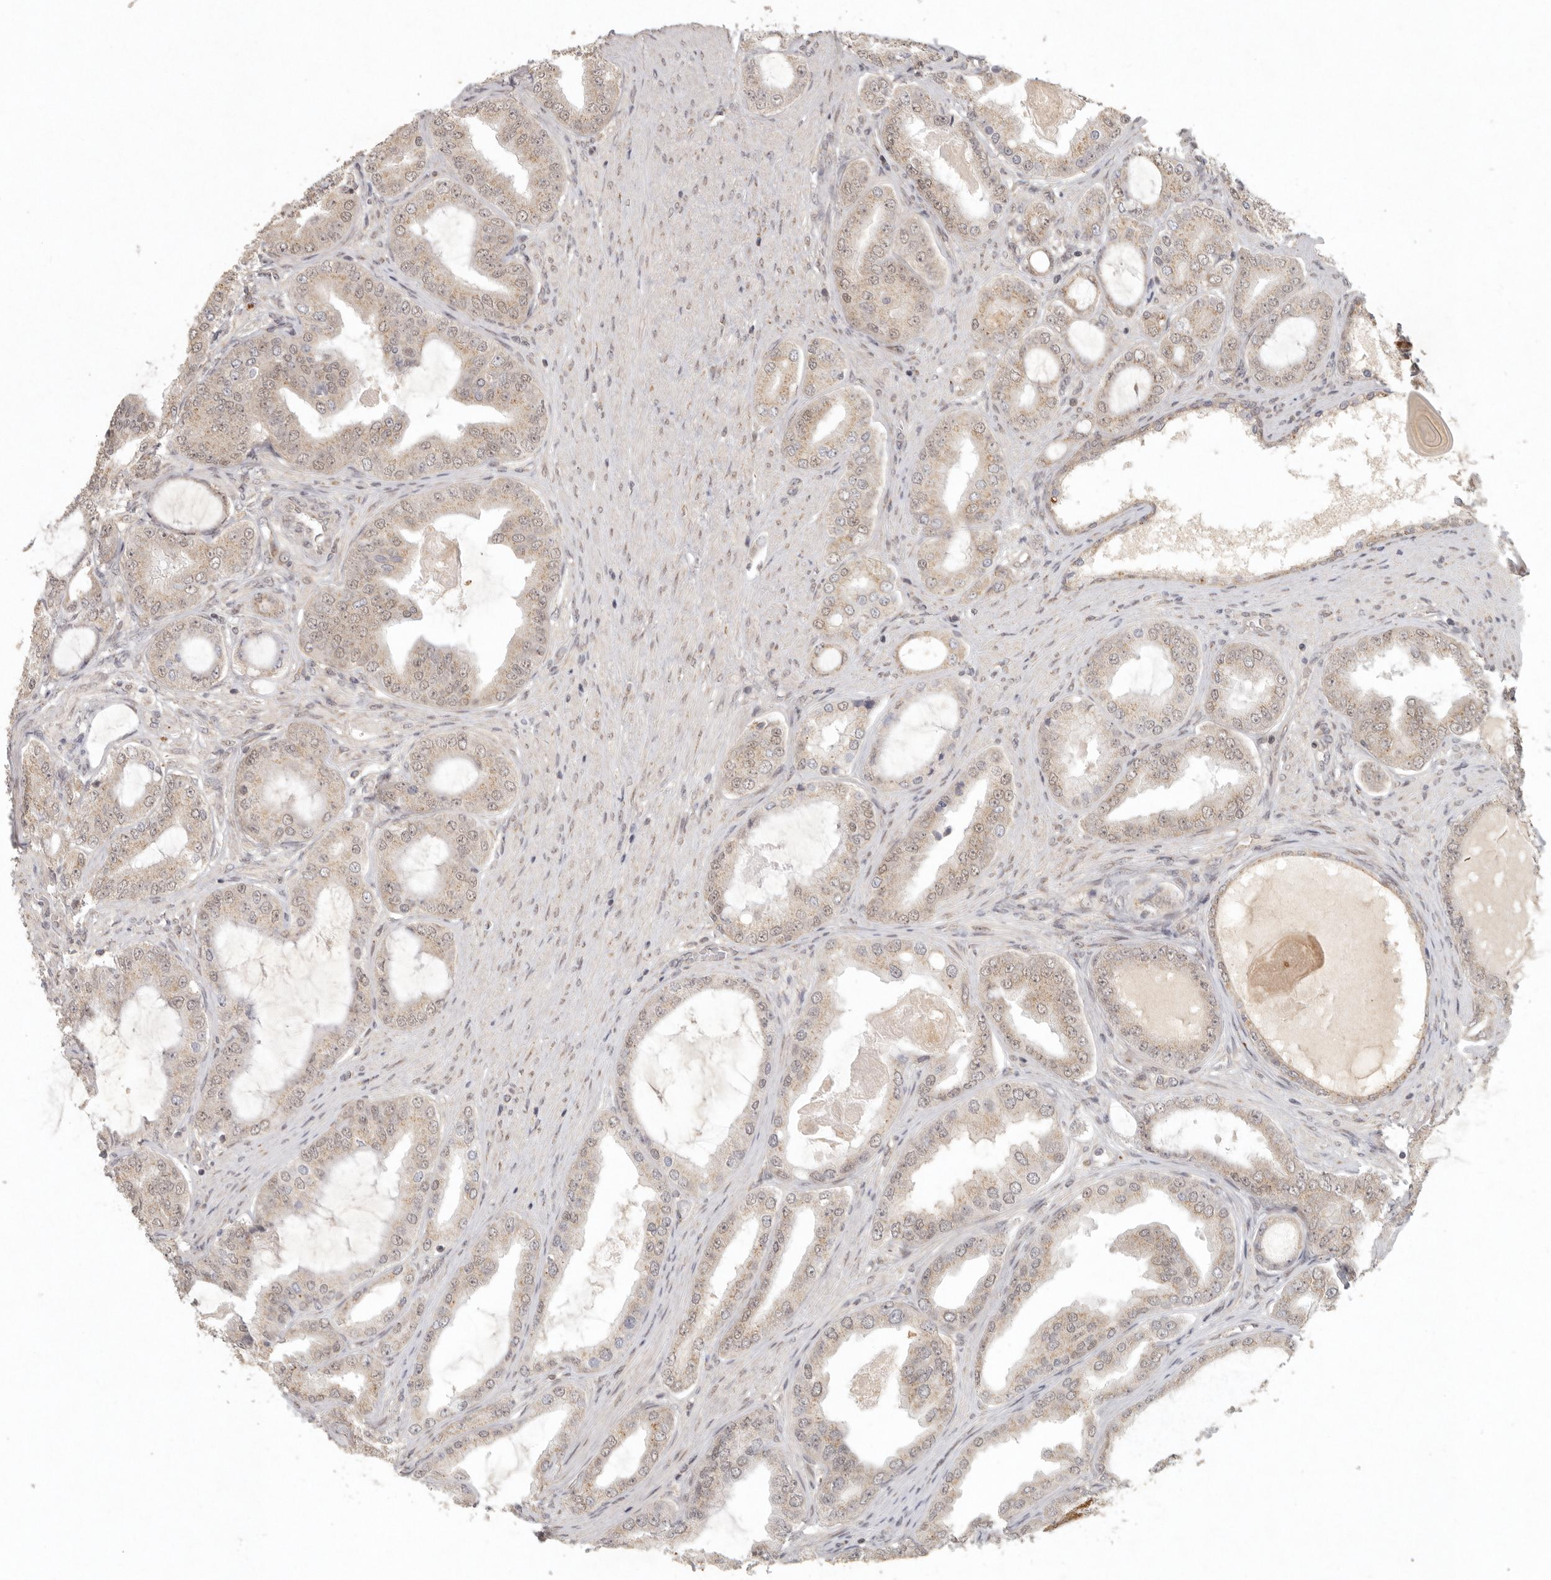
{"staining": {"intensity": "weak", "quantity": ">75%", "location": "cytoplasmic/membranous,nuclear"}, "tissue": "prostate cancer", "cell_type": "Tumor cells", "image_type": "cancer", "snomed": [{"axis": "morphology", "description": "Adenocarcinoma, High grade"}, {"axis": "topography", "description": "Prostate"}], "caption": "A high-resolution micrograph shows immunohistochemistry (IHC) staining of high-grade adenocarcinoma (prostate), which demonstrates weak cytoplasmic/membranous and nuclear expression in approximately >75% of tumor cells. (DAB (3,3'-diaminobenzidine) IHC, brown staining for protein, blue staining for nuclei).", "gene": "LRRC75A", "patient": {"sex": "male", "age": 60}}